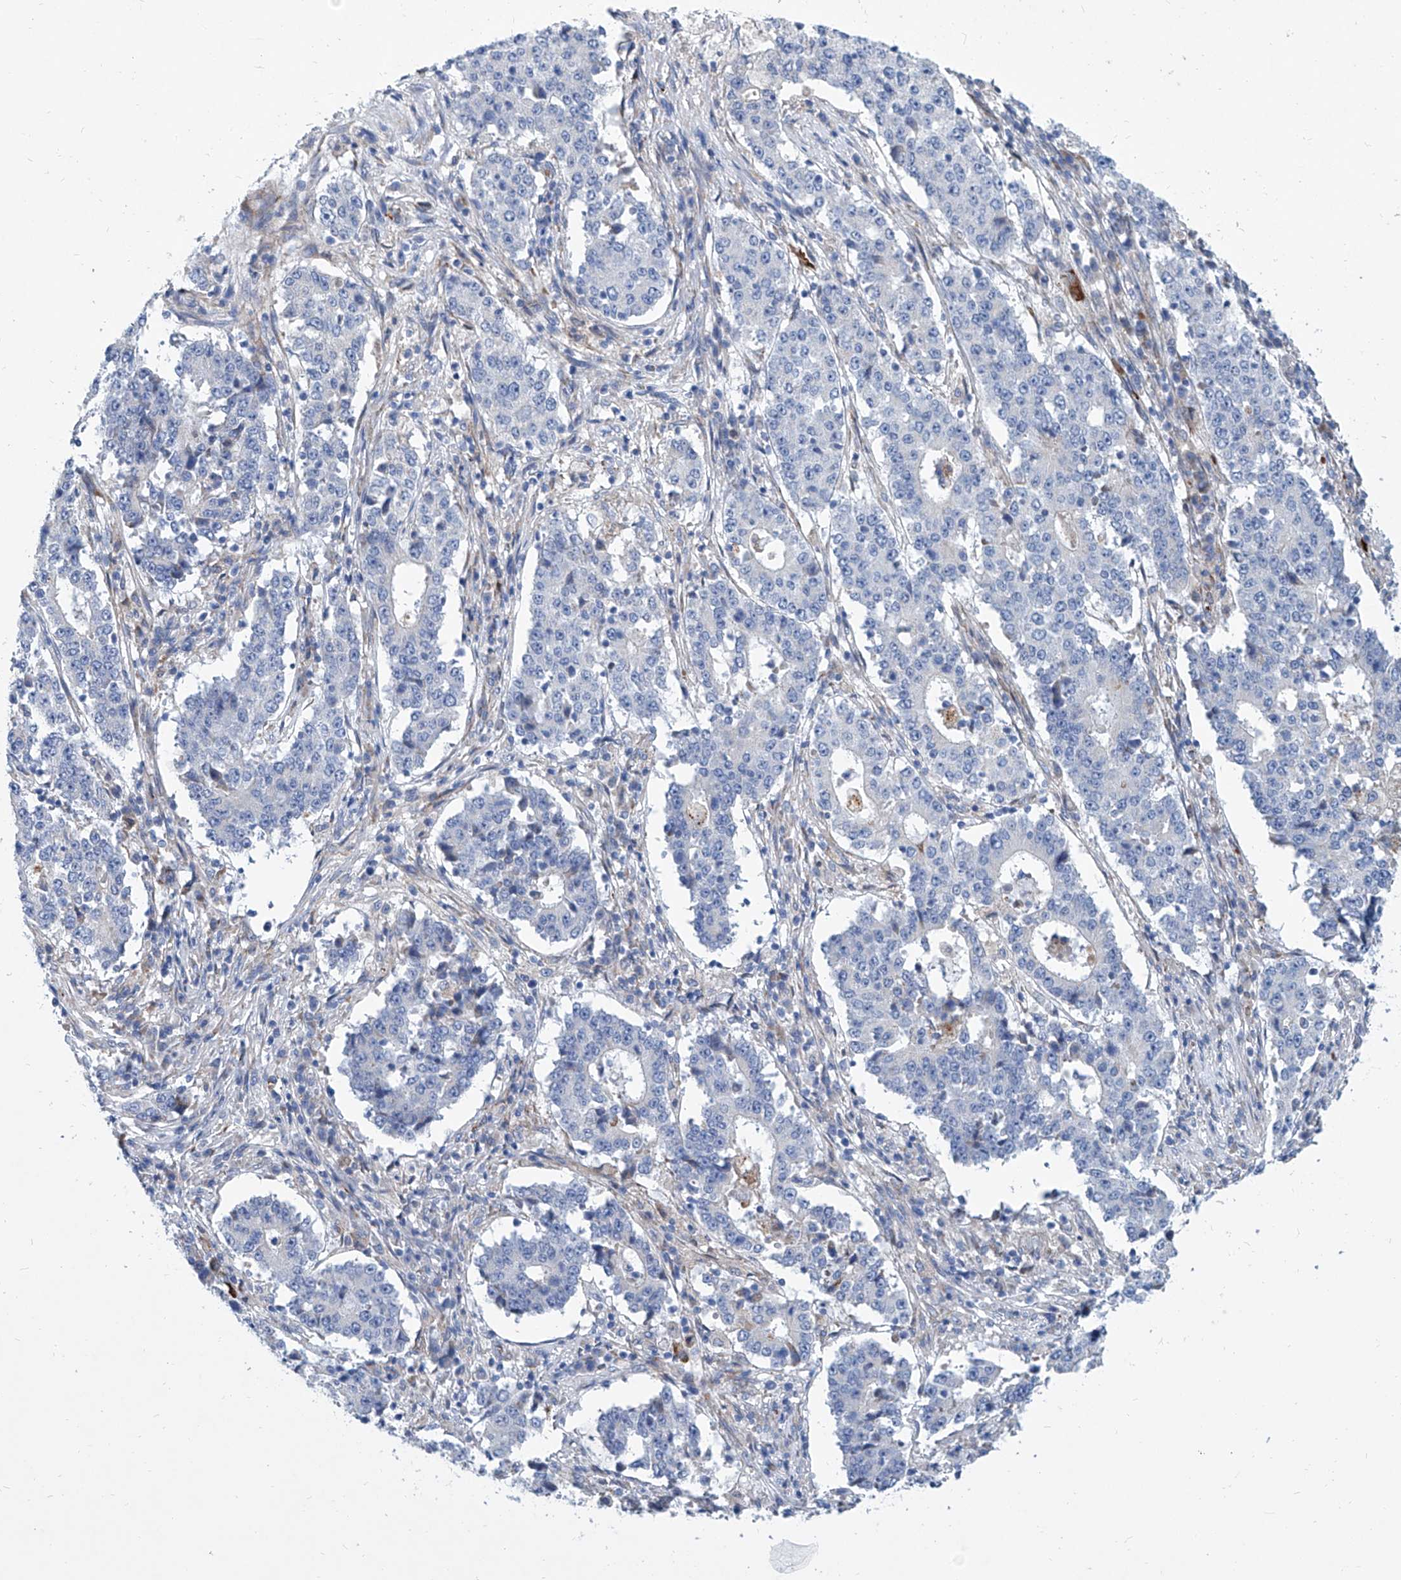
{"staining": {"intensity": "negative", "quantity": "none", "location": "none"}, "tissue": "stomach cancer", "cell_type": "Tumor cells", "image_type": "cancer", "snomed": [{"axis": "morphology", "description": "Adenocarcinoma, NOS"}, {"axis": "topography", "description": "Stomach"}], "caption": "IHC photomicrograph of stomach cancer stained for a protein (brown), which demonstrates no positivity in tumor cells.", "gene": "FPR2", "patient": {"sex": "male", "age": 59}}